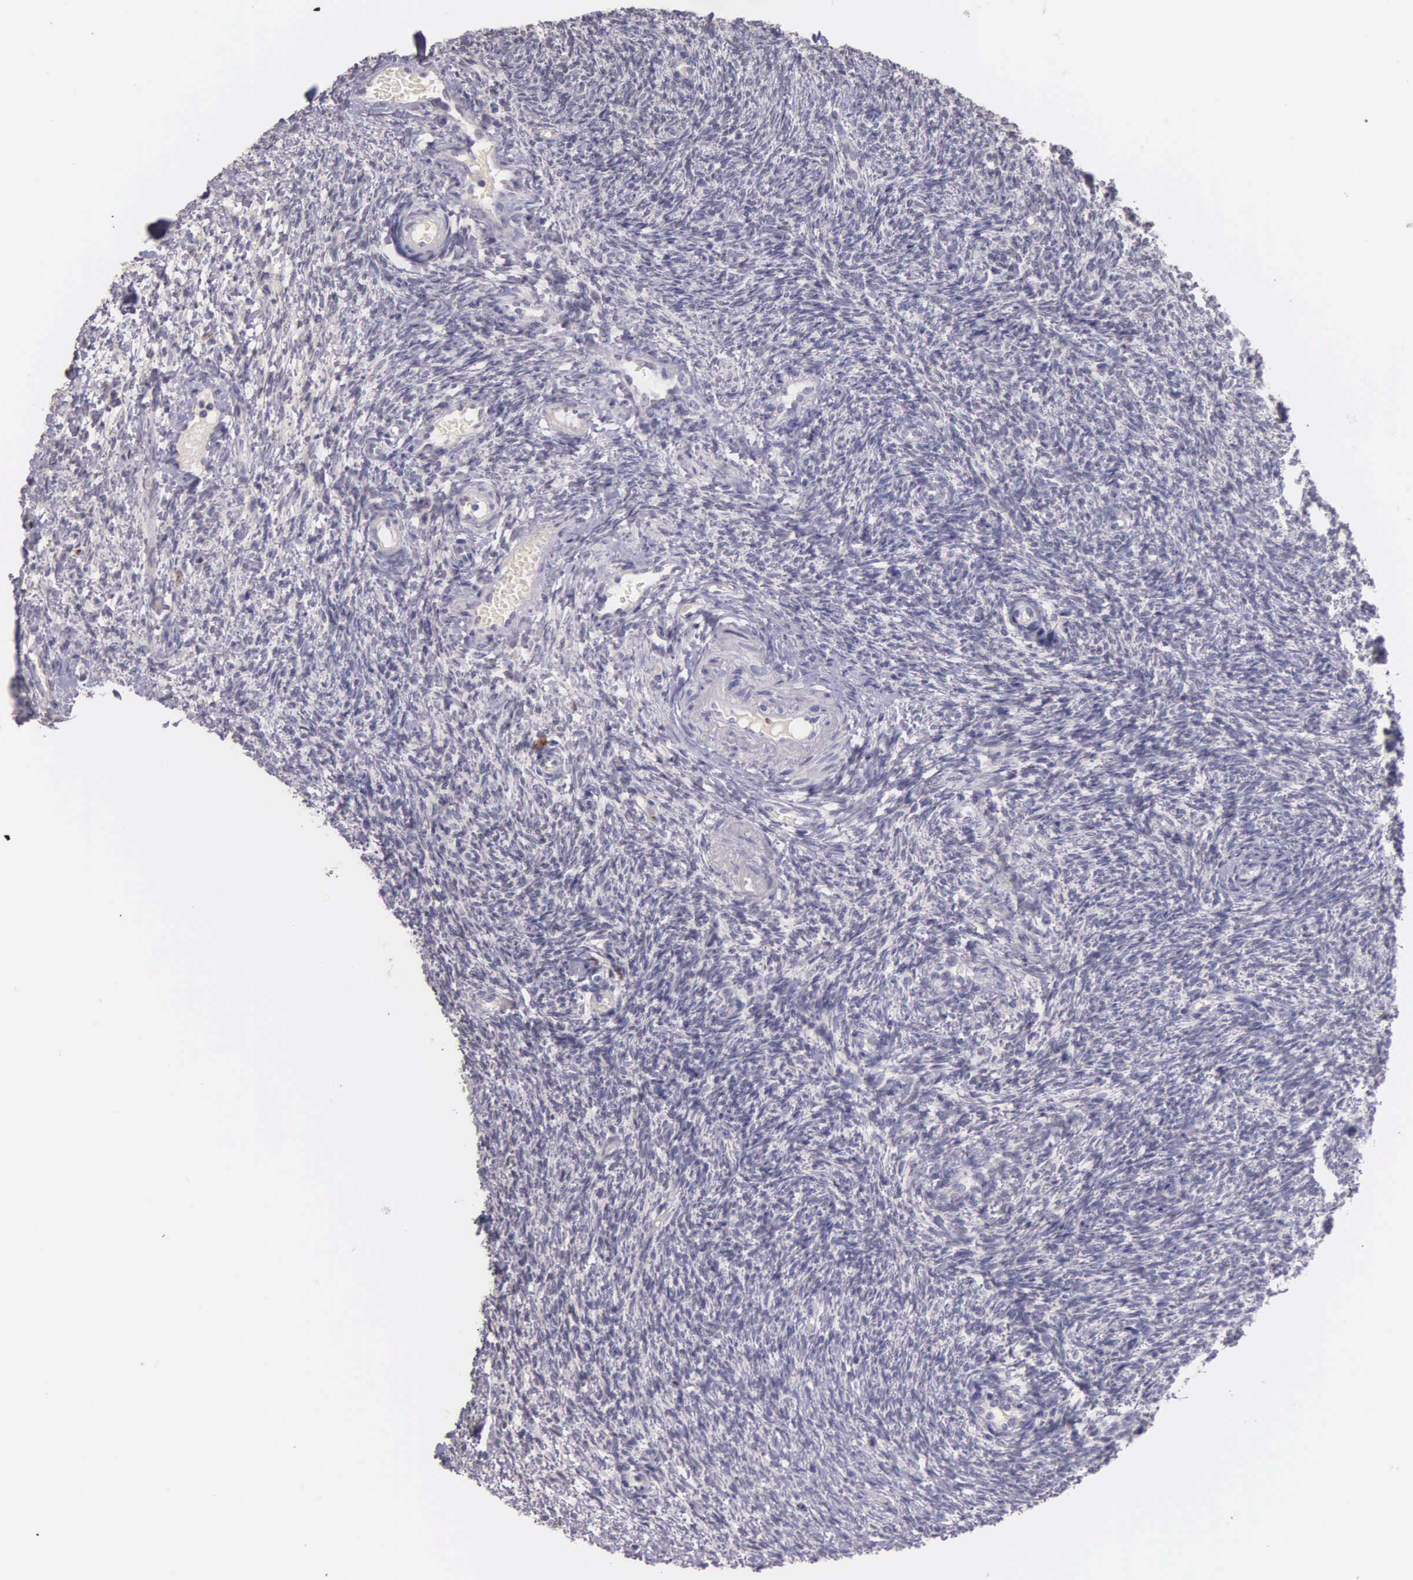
{"staining": {"intensity": "negative", "quantity": "none", "location": "none"}, "tissue": "ovary", "cell_type": "Follicle cells", "image_type": "normal", "snomed": [{"axis": "morphology", "description": "Normal tissue, NOS"}, {"axis": "topography", "description": "Ovary"}], "caption": "DAB (3,3'-diaminobenzidine) immunohistochemical staining of unremarkable human ovary reveals no significant staining in follicle cells.", "gene": "MCM5", "patient": {"sex": "female", "age": 32}}